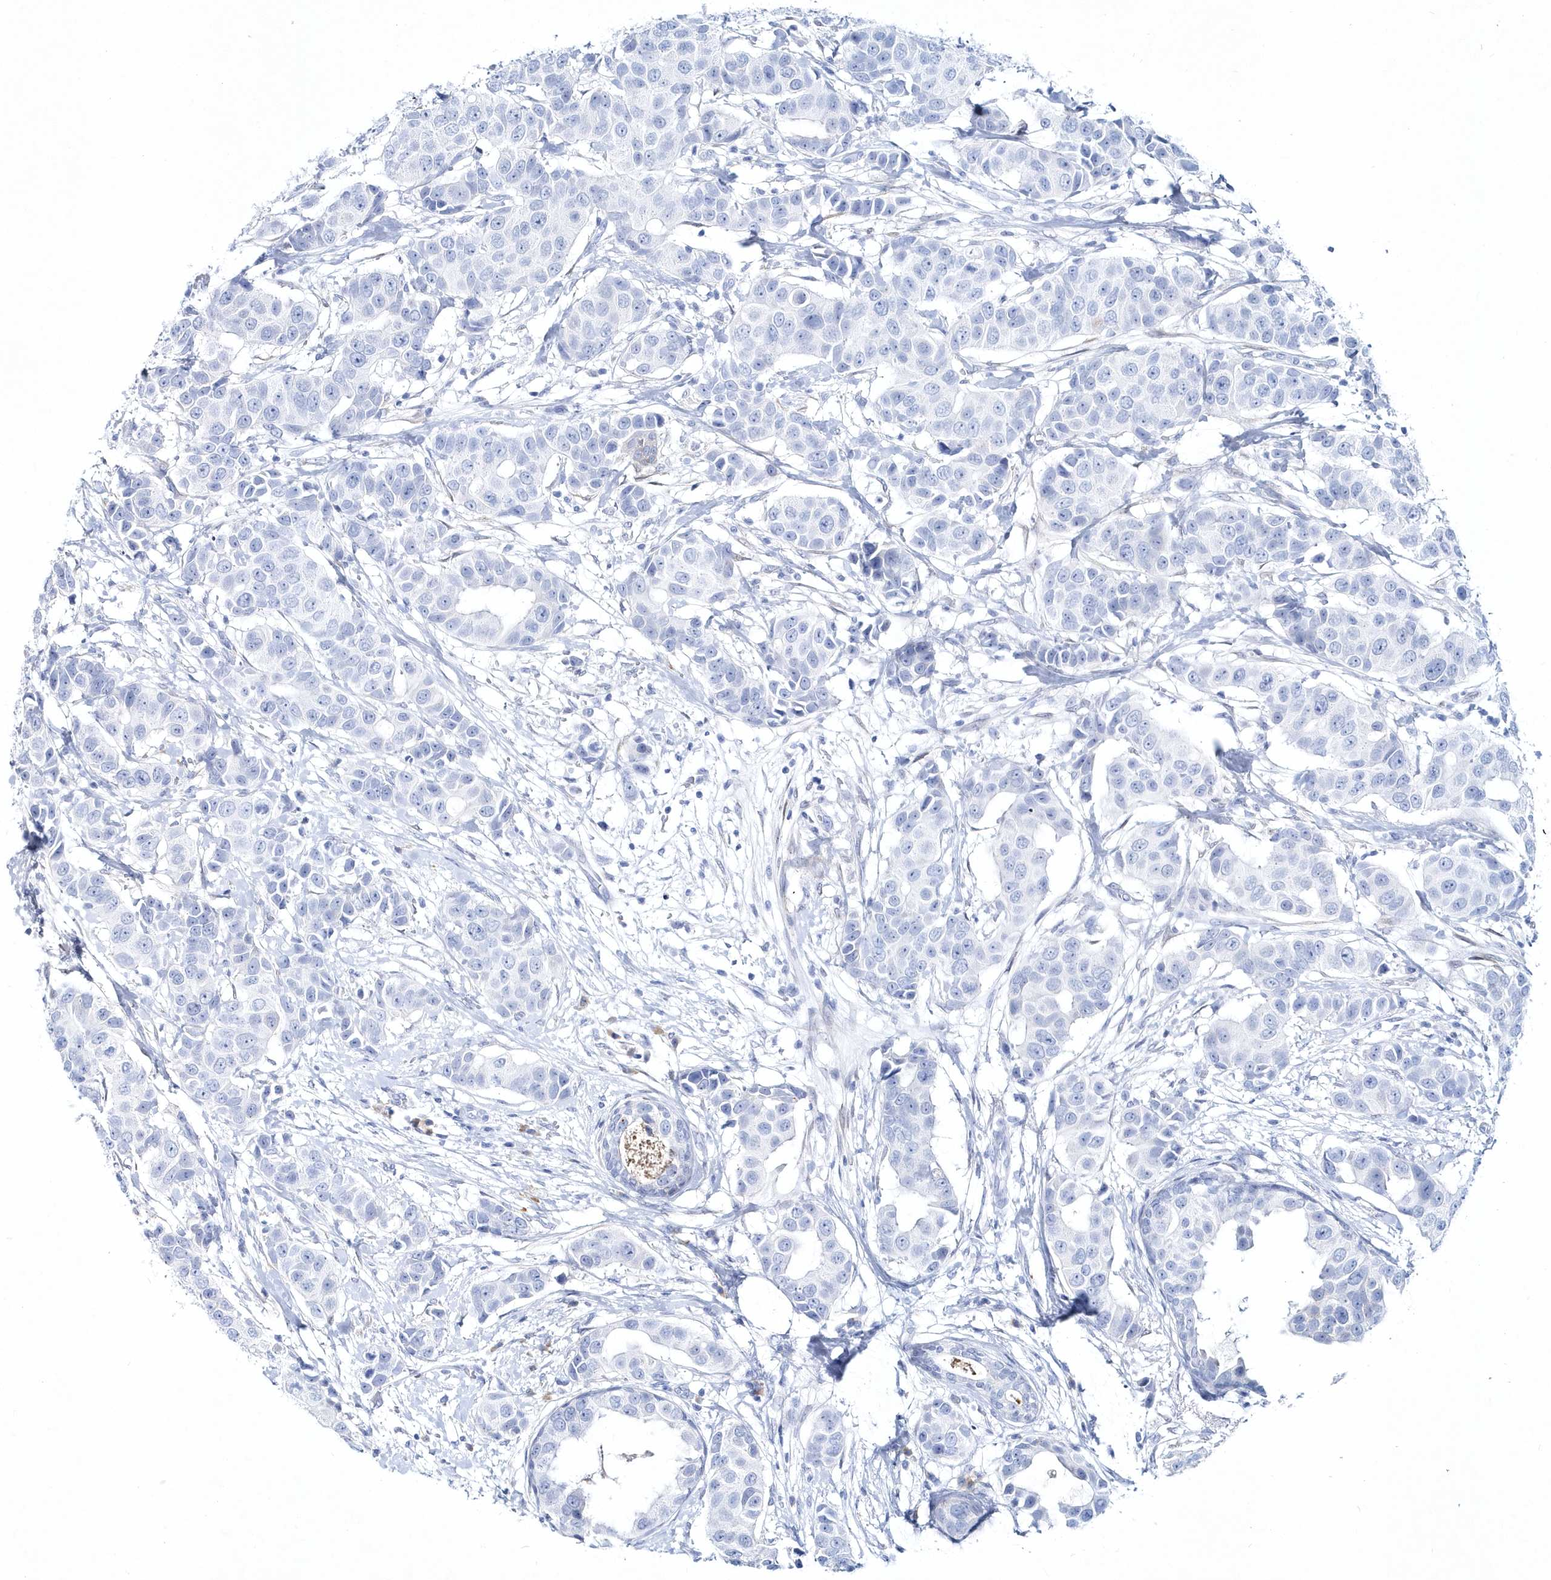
{"staining": {"intensity": "negative", "quantity": "none", "location": "none"}, "tissue": "breast cancer", "cell_type": "Tumor cells", "image_type": "cancer", "snomed": [{"axis": "morphology", "description": "Normal tissue, NOS"}, {"axis": "morphology", "description": "Duct carcinoma"}, {"axis": "topography", "description": "Breast"}], "caption": "DAB (3,3'-diaminobenzidine) immunohistochemical staining of human breast cancer reveals no significant staining in tumor cells.", "gene": "SPINK7", "patient": {"sex": "female", "age": 39}}